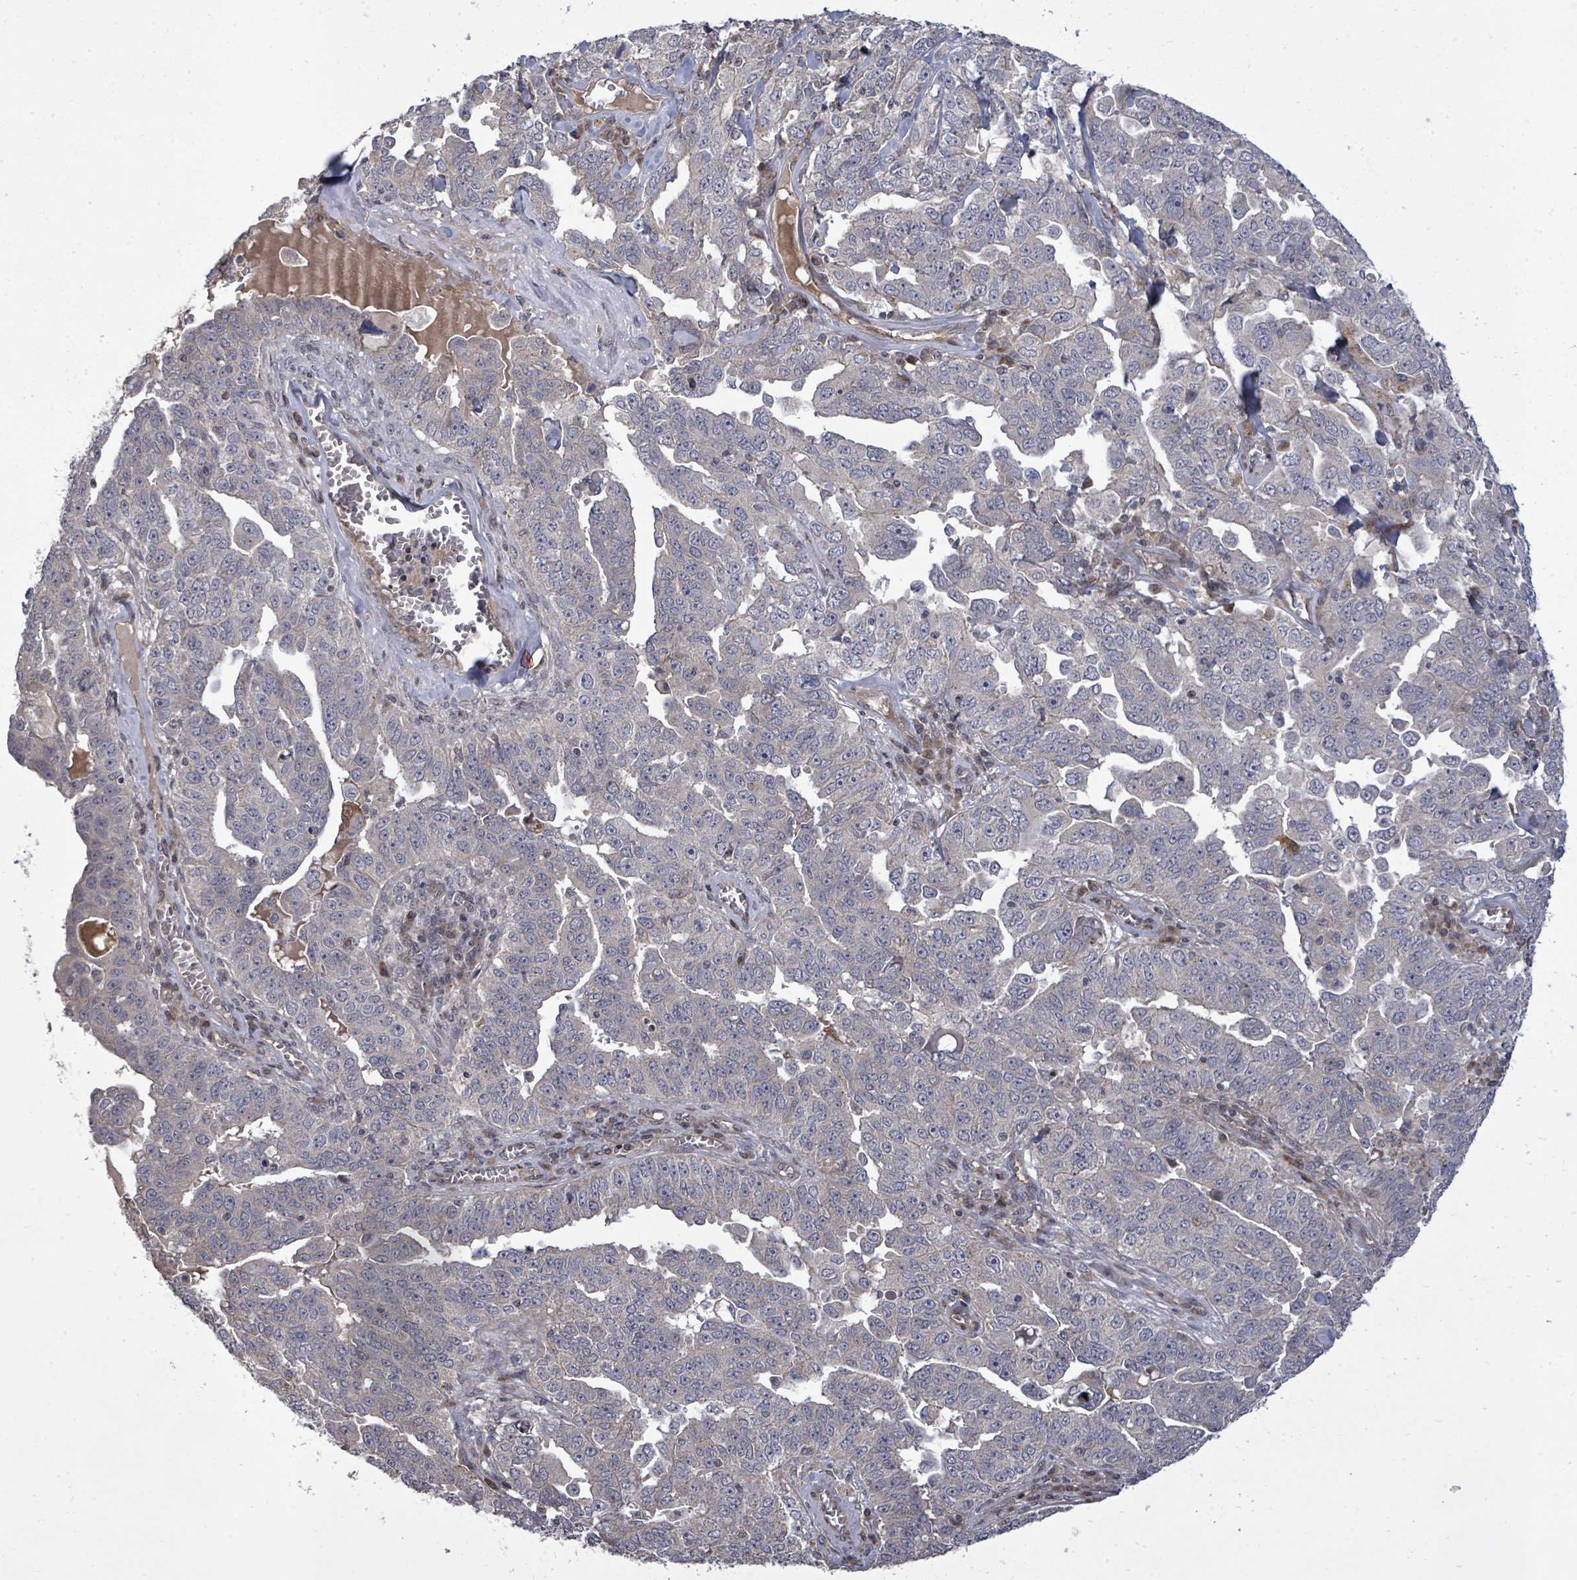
{"staining": {"intensity": "weak", "quantity": "<25%", "location": "cytoplasmic/membranous"}, "tissue": "ovarian cancer", "cell_type": "Tumor cells", "image_type": "cancer", "snomed": [{"axis": "morphology", "description": "Carcinoma, endometroid"}, {"axis": "topography", "description": "Ovary"}], "caption": "Ovarian cancer stained for a protein using immunohistochemistry (IHC) shows no staining tumor cells.", "gene": "KRTAP27-1", "patient": {"sex": "female", "age": 62}}